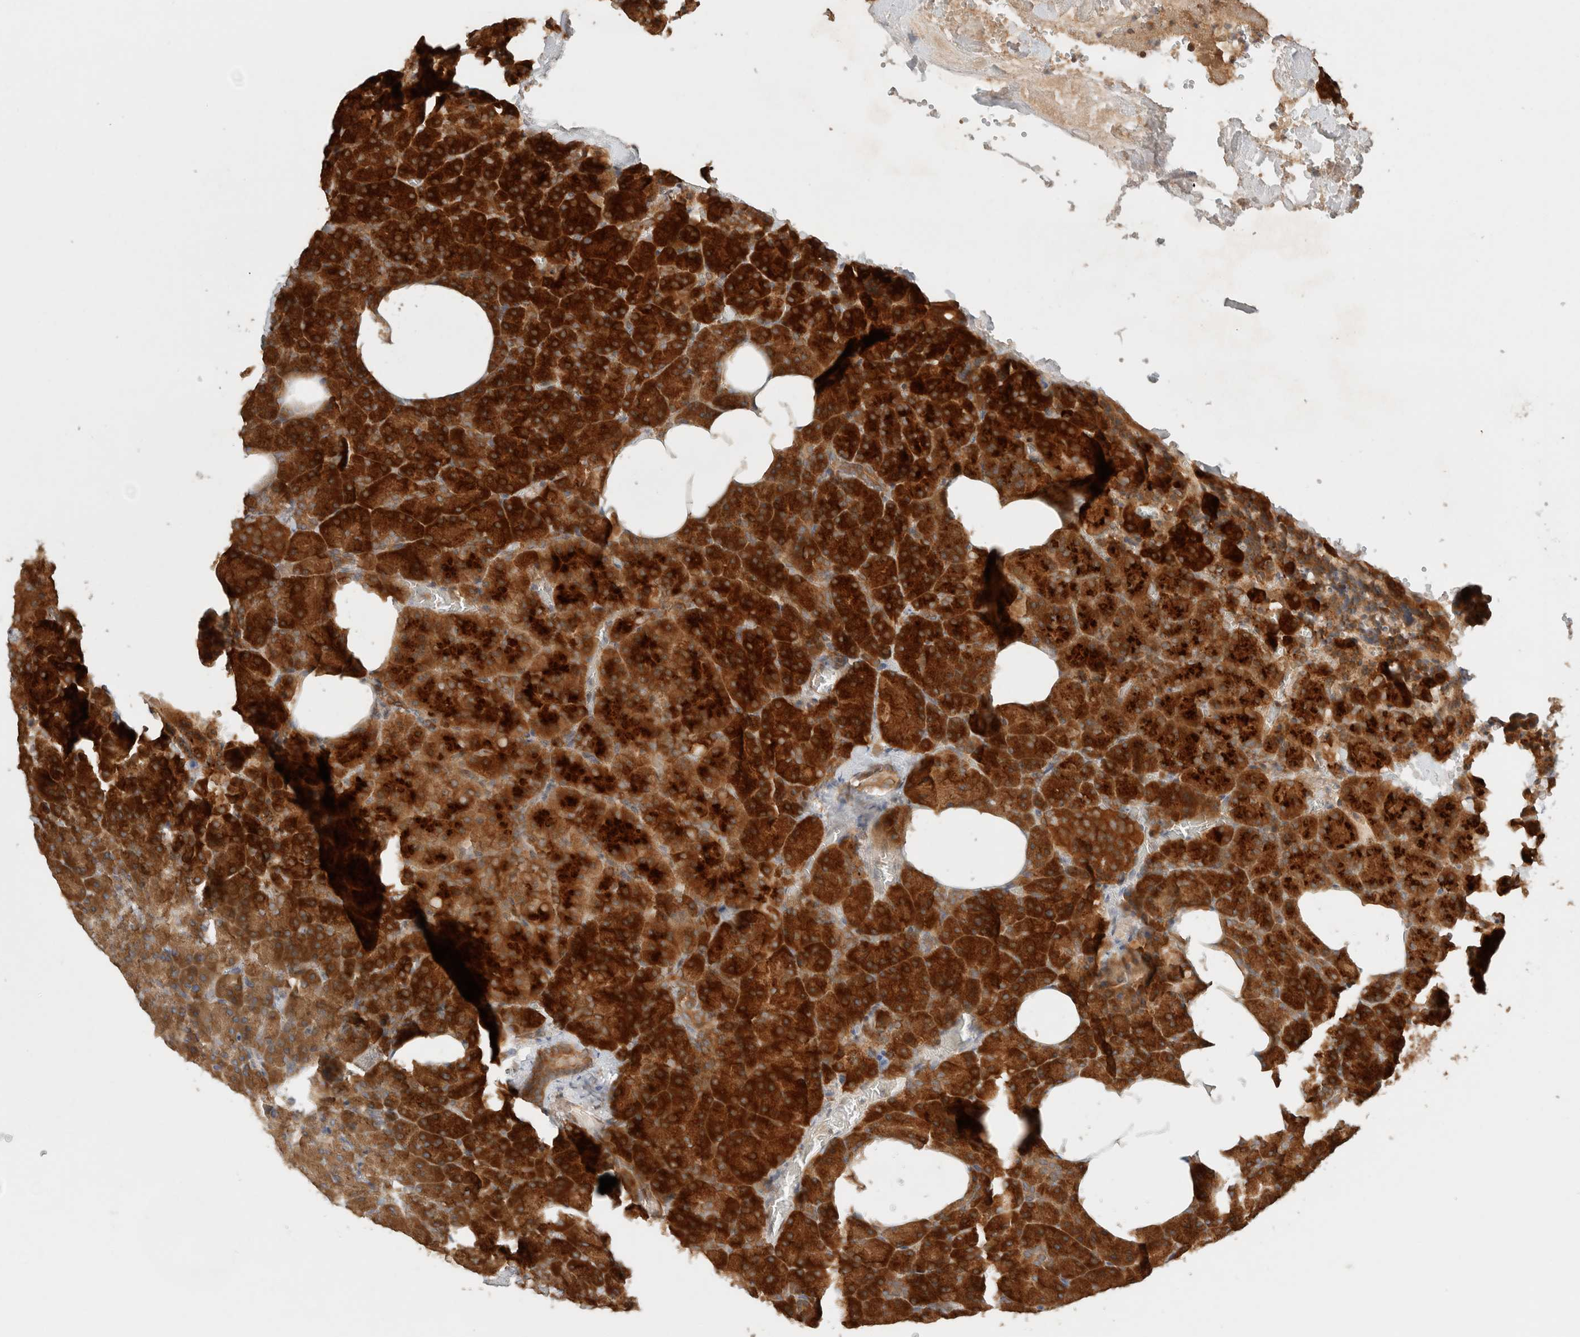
{"staining": {"intensity": "strong", "quantity": ">75%", "location": "cytoplasmic/membranous"}, "tissue": "pancreas", "cell_type": "Exocrine glandular cells", "image_type": "normal", "snomed": [{"axis": "morphology", "description": "Normal tissue, NOS"}, {"axis": "morphology", "description": "Carcinoid, malignant, NOS"}, {"axis": "topography", "description": "Pancreas"}], "caption": "Approximately >75% of exocrine glandular cells in normal pancreas display strong cytoplasmic/membranous protein expression as visualized by brown immunohistochemical staining.", "gene": "ARFGEF2", "patient": {"sex": "female", "age": 35}}